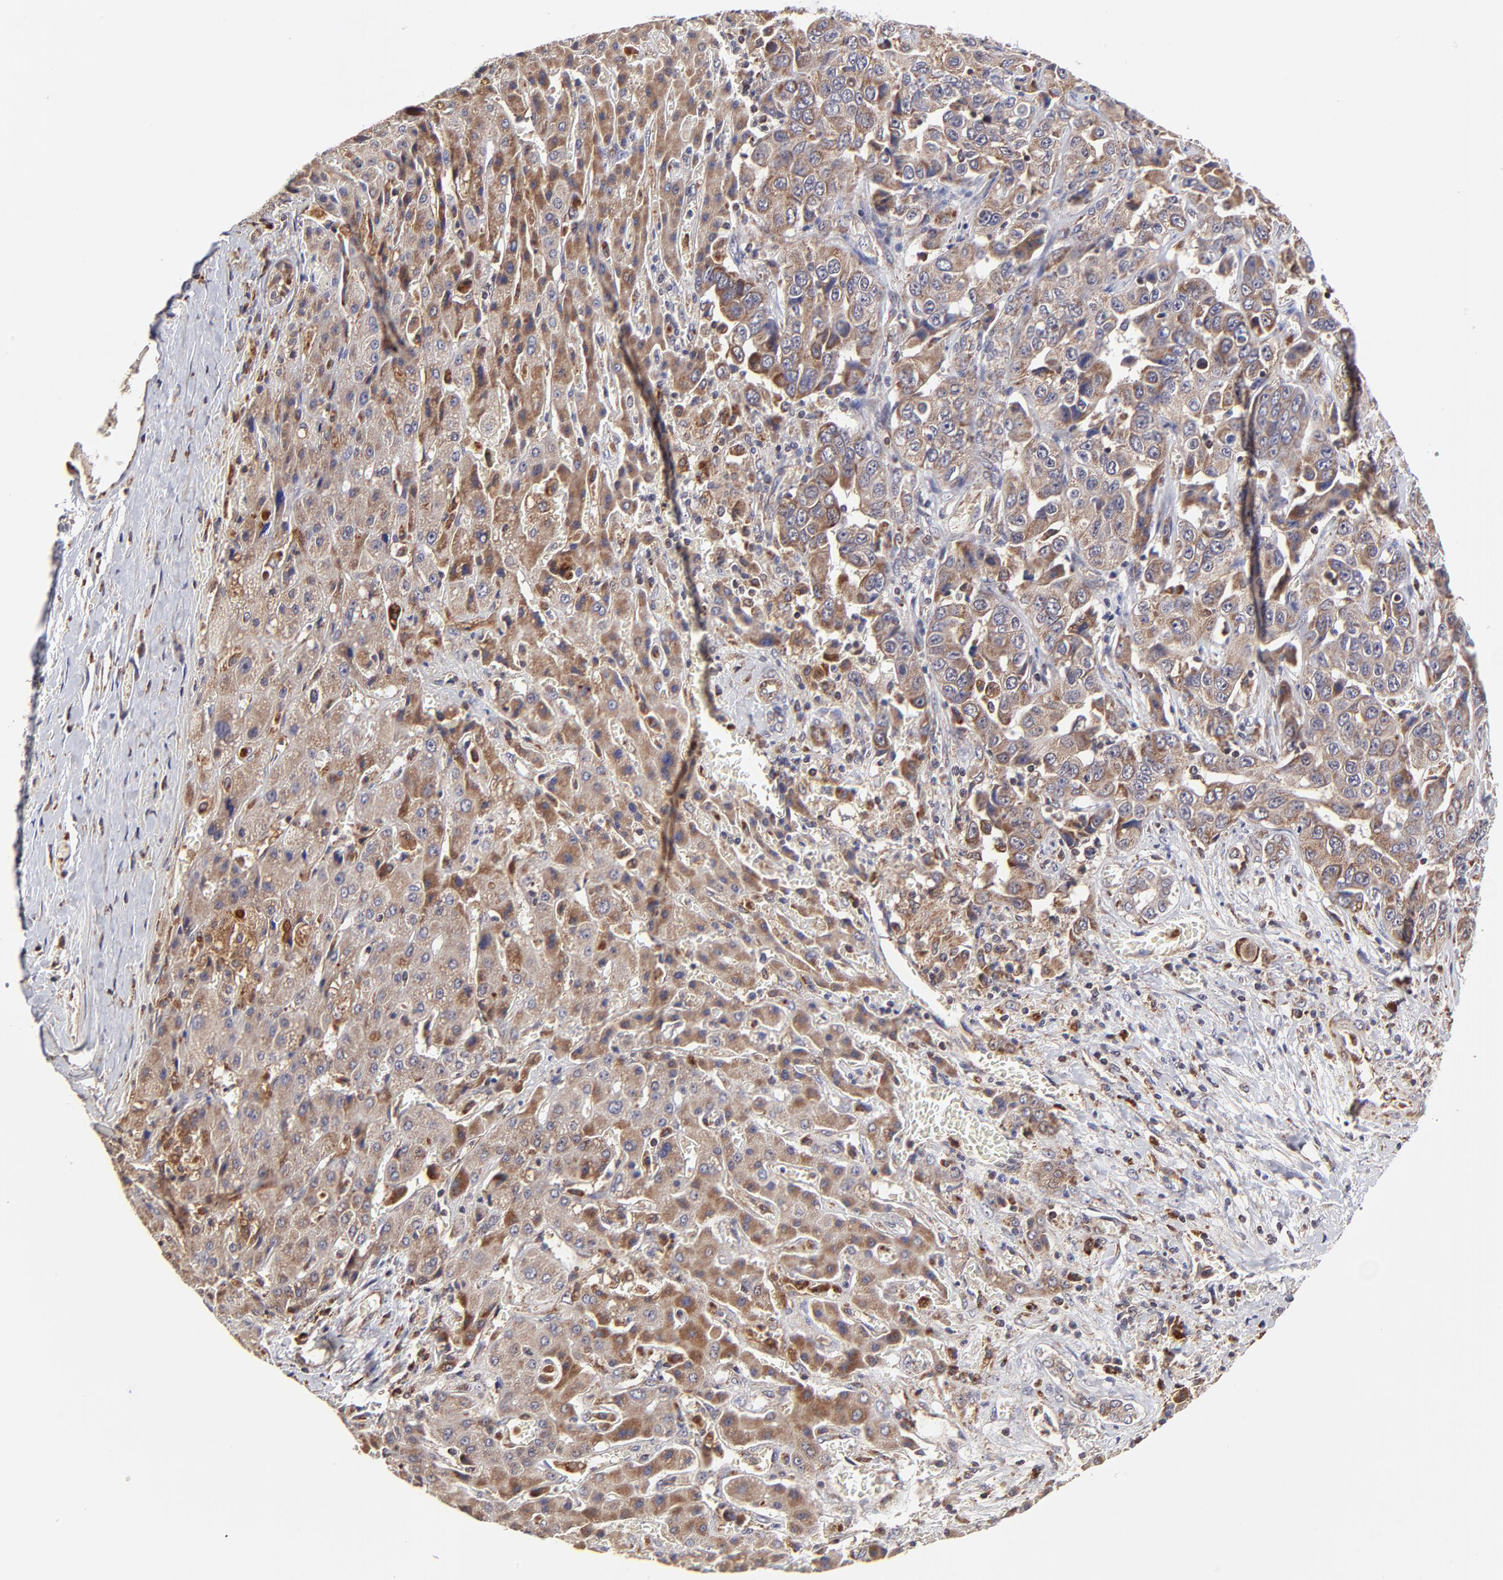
{"staining": {"intensity": "moderate", "quantity": ">75%", "location": "cytoplasmic/membranous"}, "tissue": "liver cancer", "cell_type": "Tumor cells", "image_type": "cancer", "snomed": [{"axis": "morphology", "description": "Cholangiocarcinoma"}, {"axis": "topography", "description": "Liver"}], "caption": "DAB immunohistochemical staining of human cholangiocarcinoma (liver) shows moderate cytoplasmic/membranous protein positivity in approximately >75% of tumor cells. Using DAB (brown) and hematoxylin (blue) stains, captured at high magnification using brightfield microscopy.", "gene": "MAP2K7", "patient": {"sex": "female", "age": 52}}